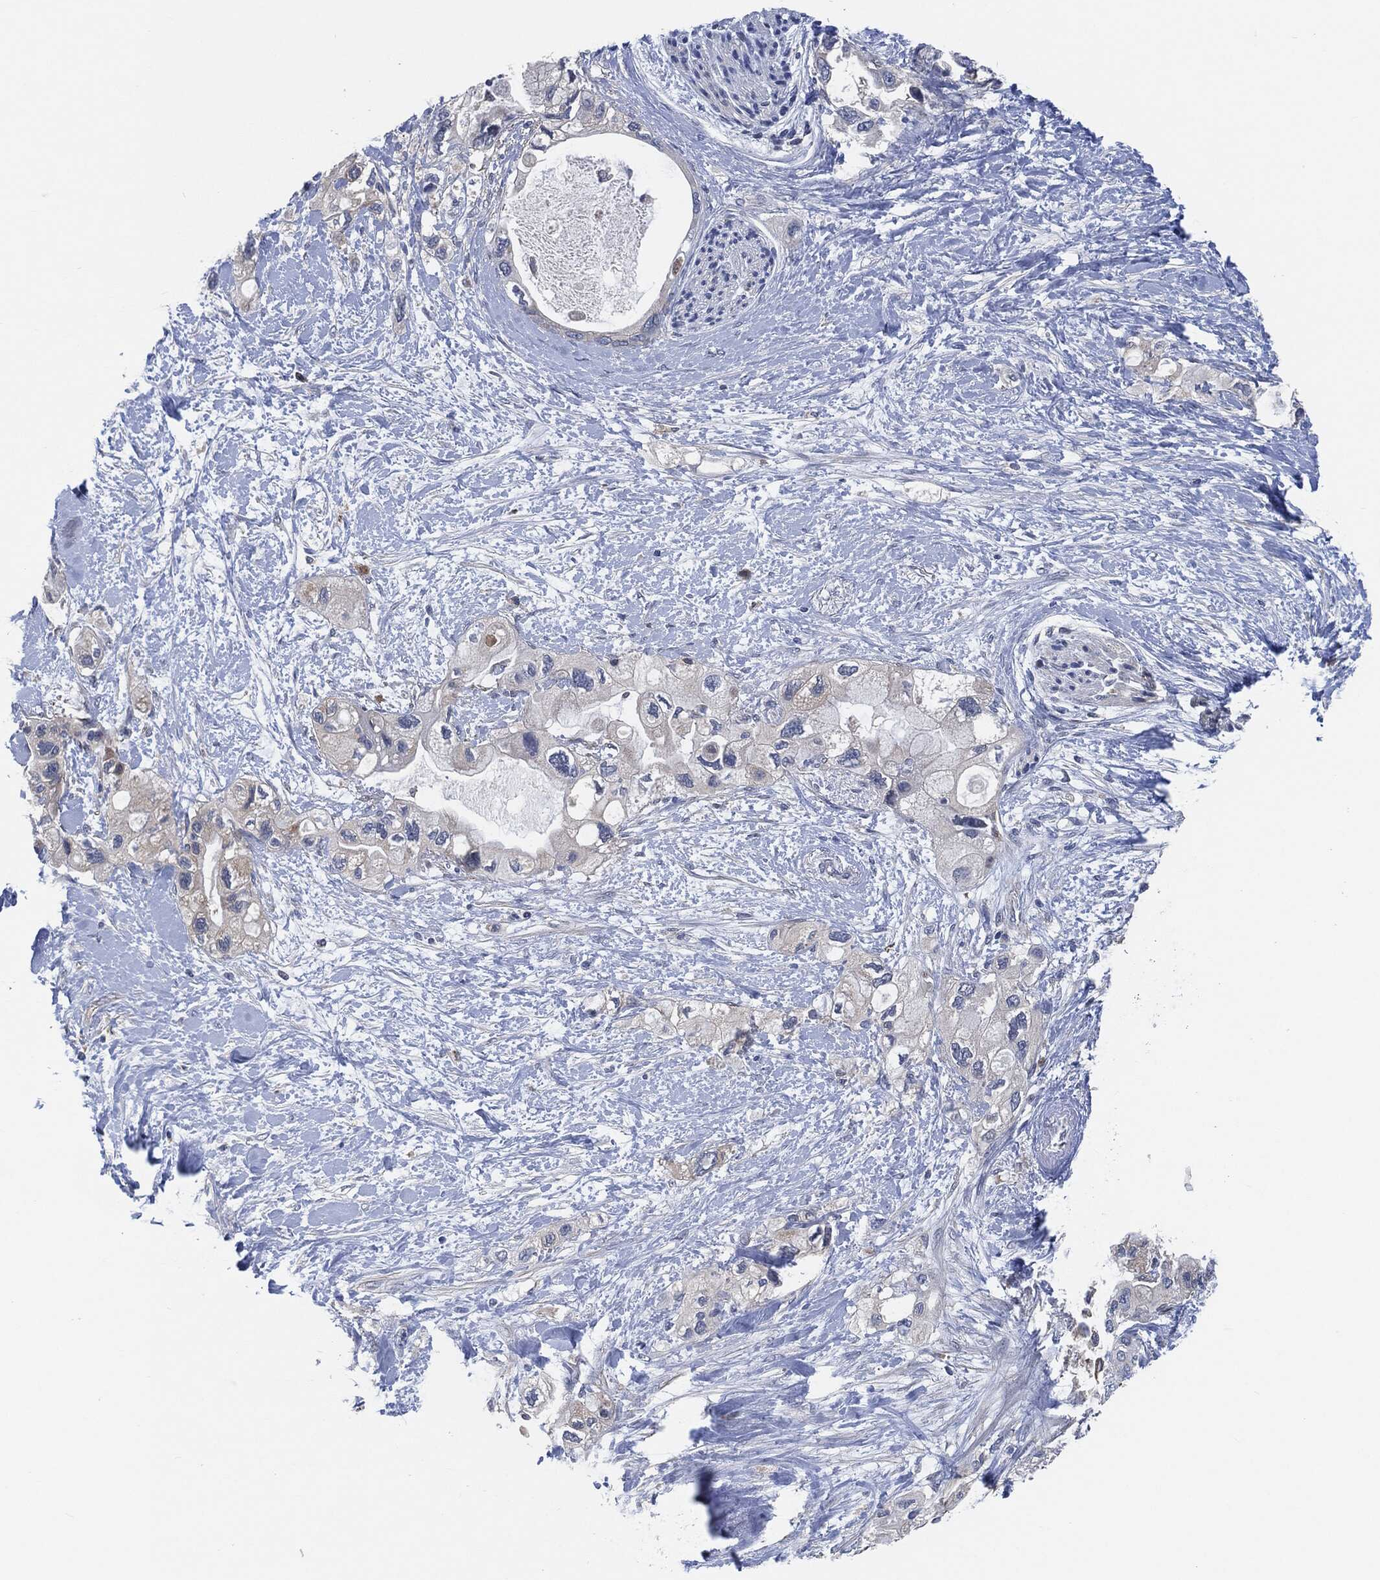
{"staining": {"intensity": "negative", "quantity": "none", "location": "none"}, "tissue": "pancreatic cancer", "cell_type": "Tumor cells", "image_type": "cancer", "snomed": [{"axis": "morphology", "description": "Adenocarcinoma, NOS"}, {"axis": "topography", "description": "Pancreas"}], "caption": "This is a image of immunohistochemistry staining of pancreatic adenocarcinoma, which shows no staining in tumor cells.", "gene": "VSIG4", "patient": {"sex": "female", "age": 56}}